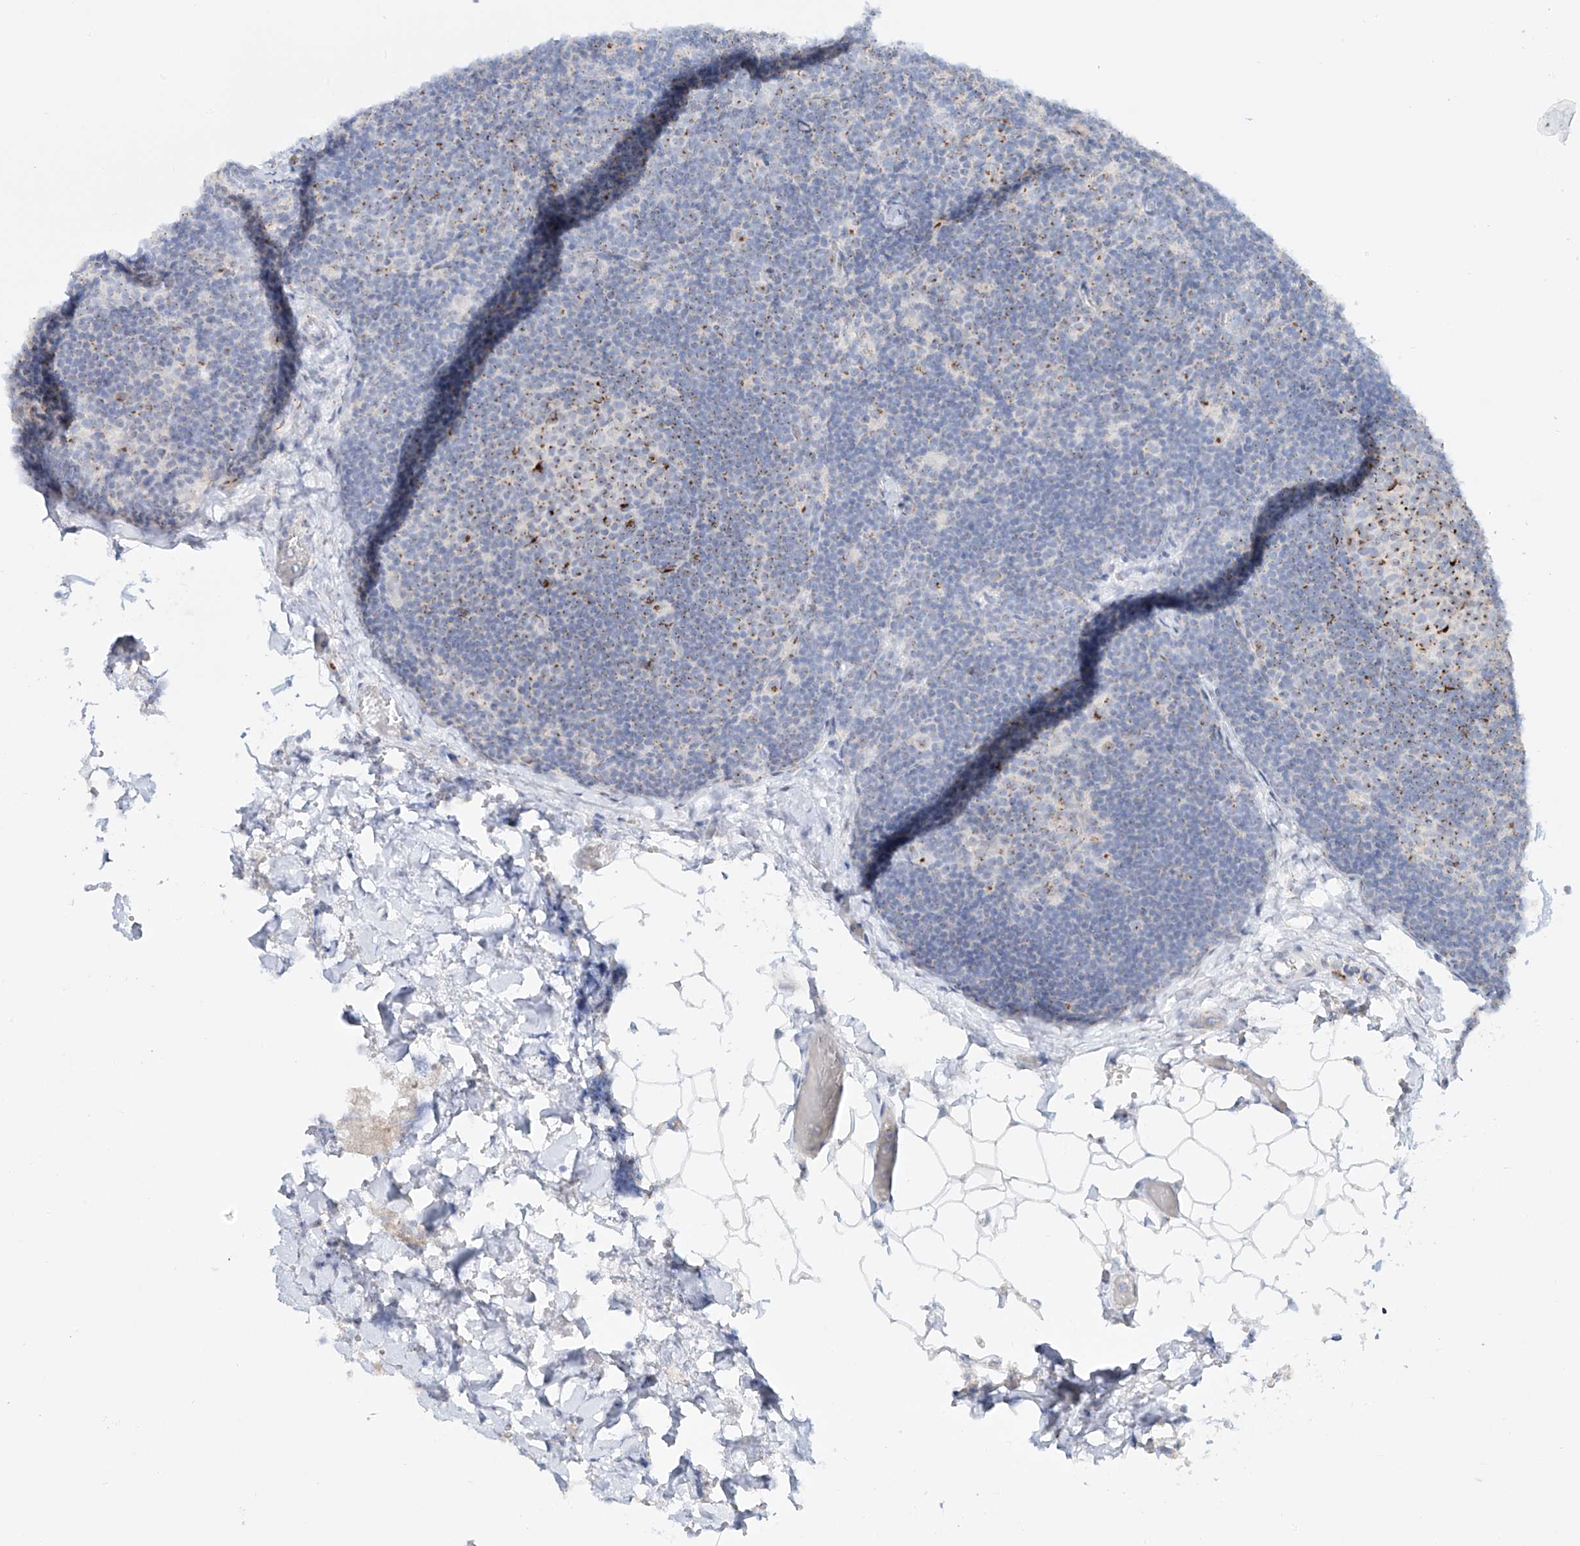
{"staining": {"intensity": "moderate", "quantity": "25%-75%", "location": "cytoplasmic/membranous"}, "tissue": "lymph node", "cell_type": "Germinal center cells", "image_type": "normal", "snomed": [{"axis": "morphology", "description": "Normal tissue, NOS"}, {"axis": "topography", "description": "Lymph node"}], "caption": "This image exhibits IHC staining of benign lymph node, with medium moderate cytoplasmic/membranous positivity in approximately 25%-75% of germinal center cells.", "gene": "BSDC1", "patient": {"sex": "female", "age": 22}}